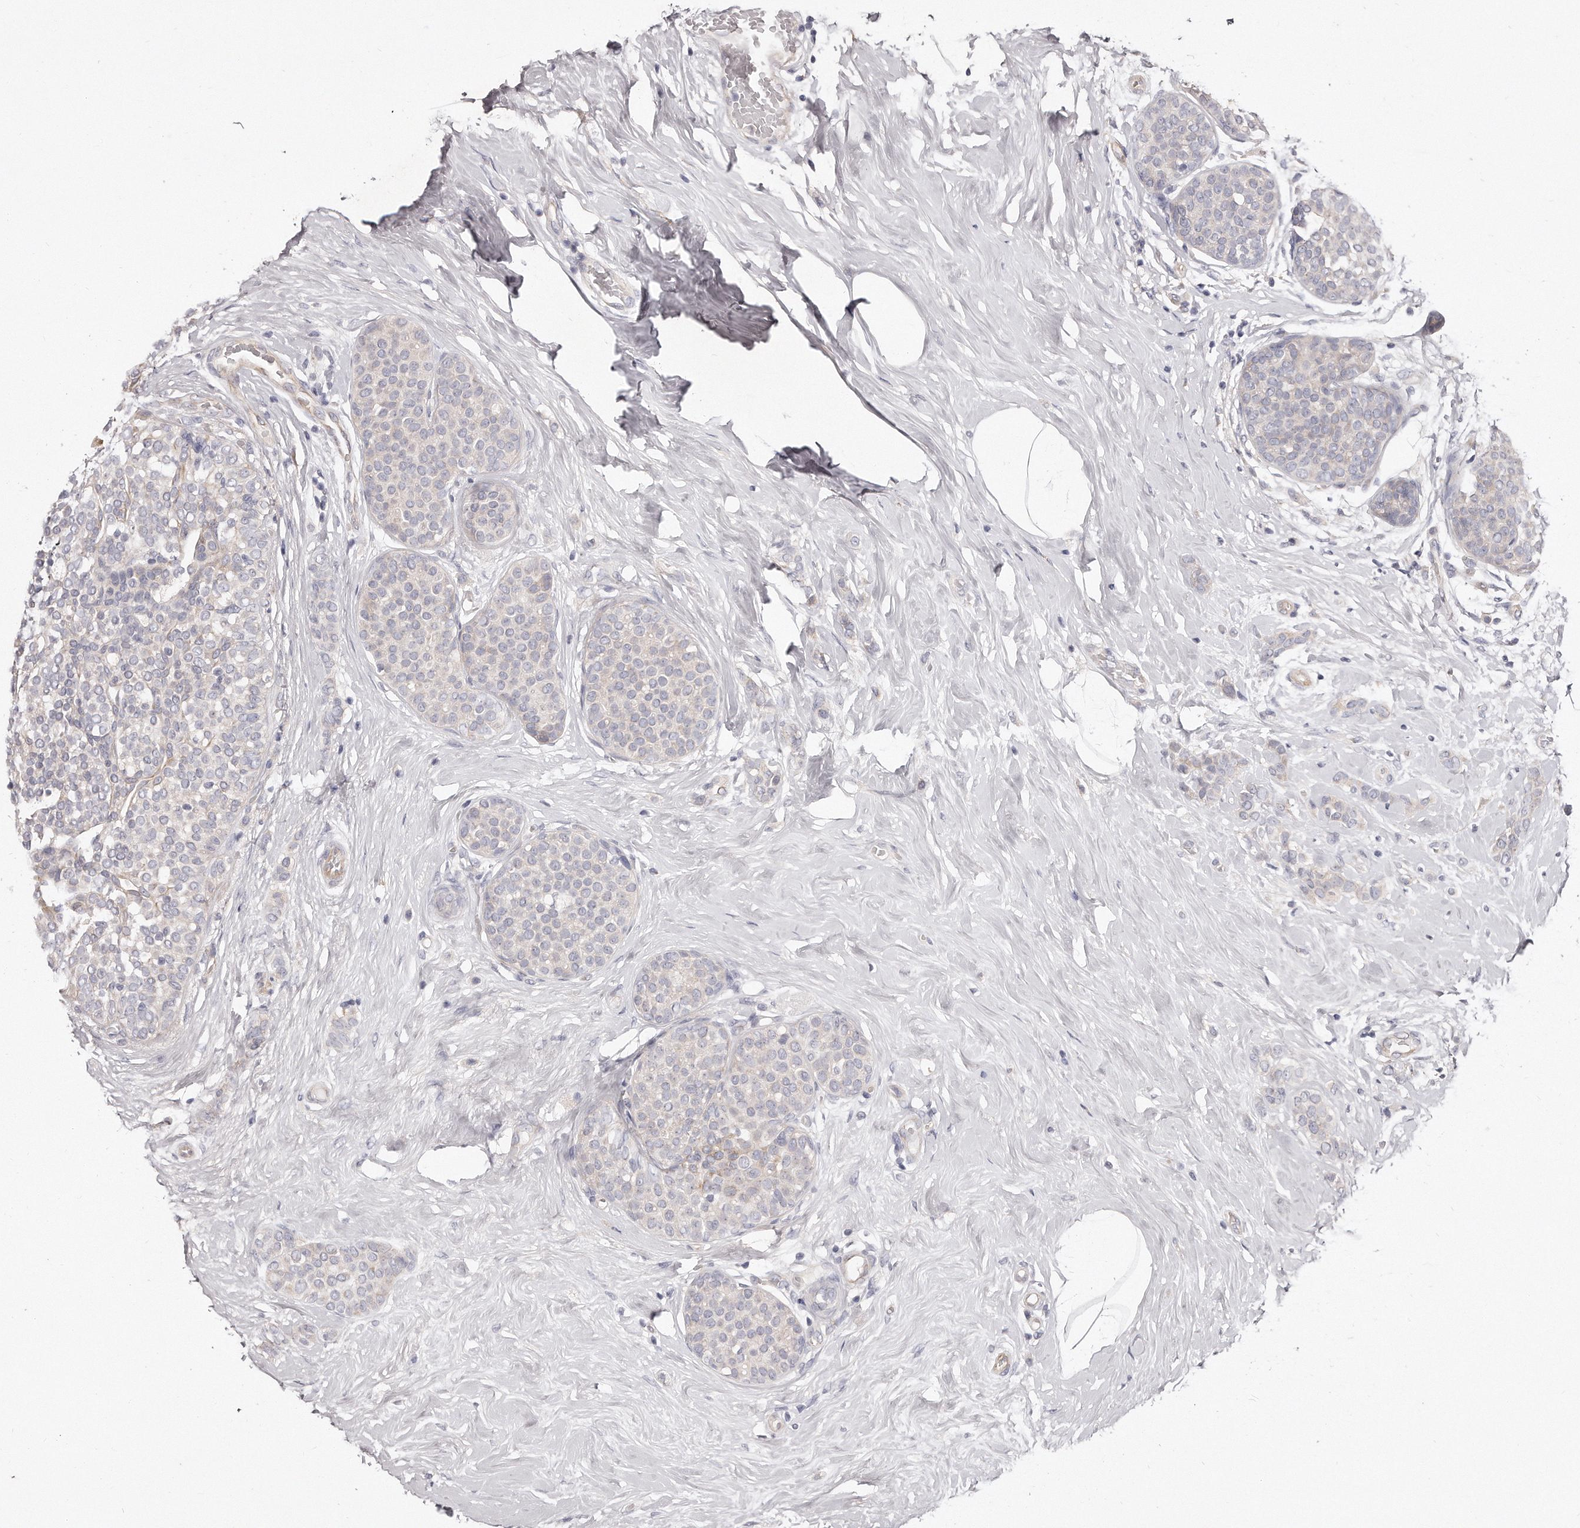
{"staining": {"intensity": "negative", "quantity": "none", "location": "none"}, "tissue": "breast cancer", "cell_type": "Tumor cells", "image_type": "cancer", "snomed": [{"axis": "morphology", "description": "Lobular carcinoma, in situ"}, {"axis": "morphology", "description": "Lobular carcinoma"}, {"axis": "topography", "description": "Breast"}], "caption": "The image shows no significant expression in tumor cells of breast cancer. (DAB (3,3'-diaminobenzidine) immunohistochemistry (IHC) with hematoxylin counter stain).", "gene": "TTLL4", "patient": {"sex": "female", "age": 41}}